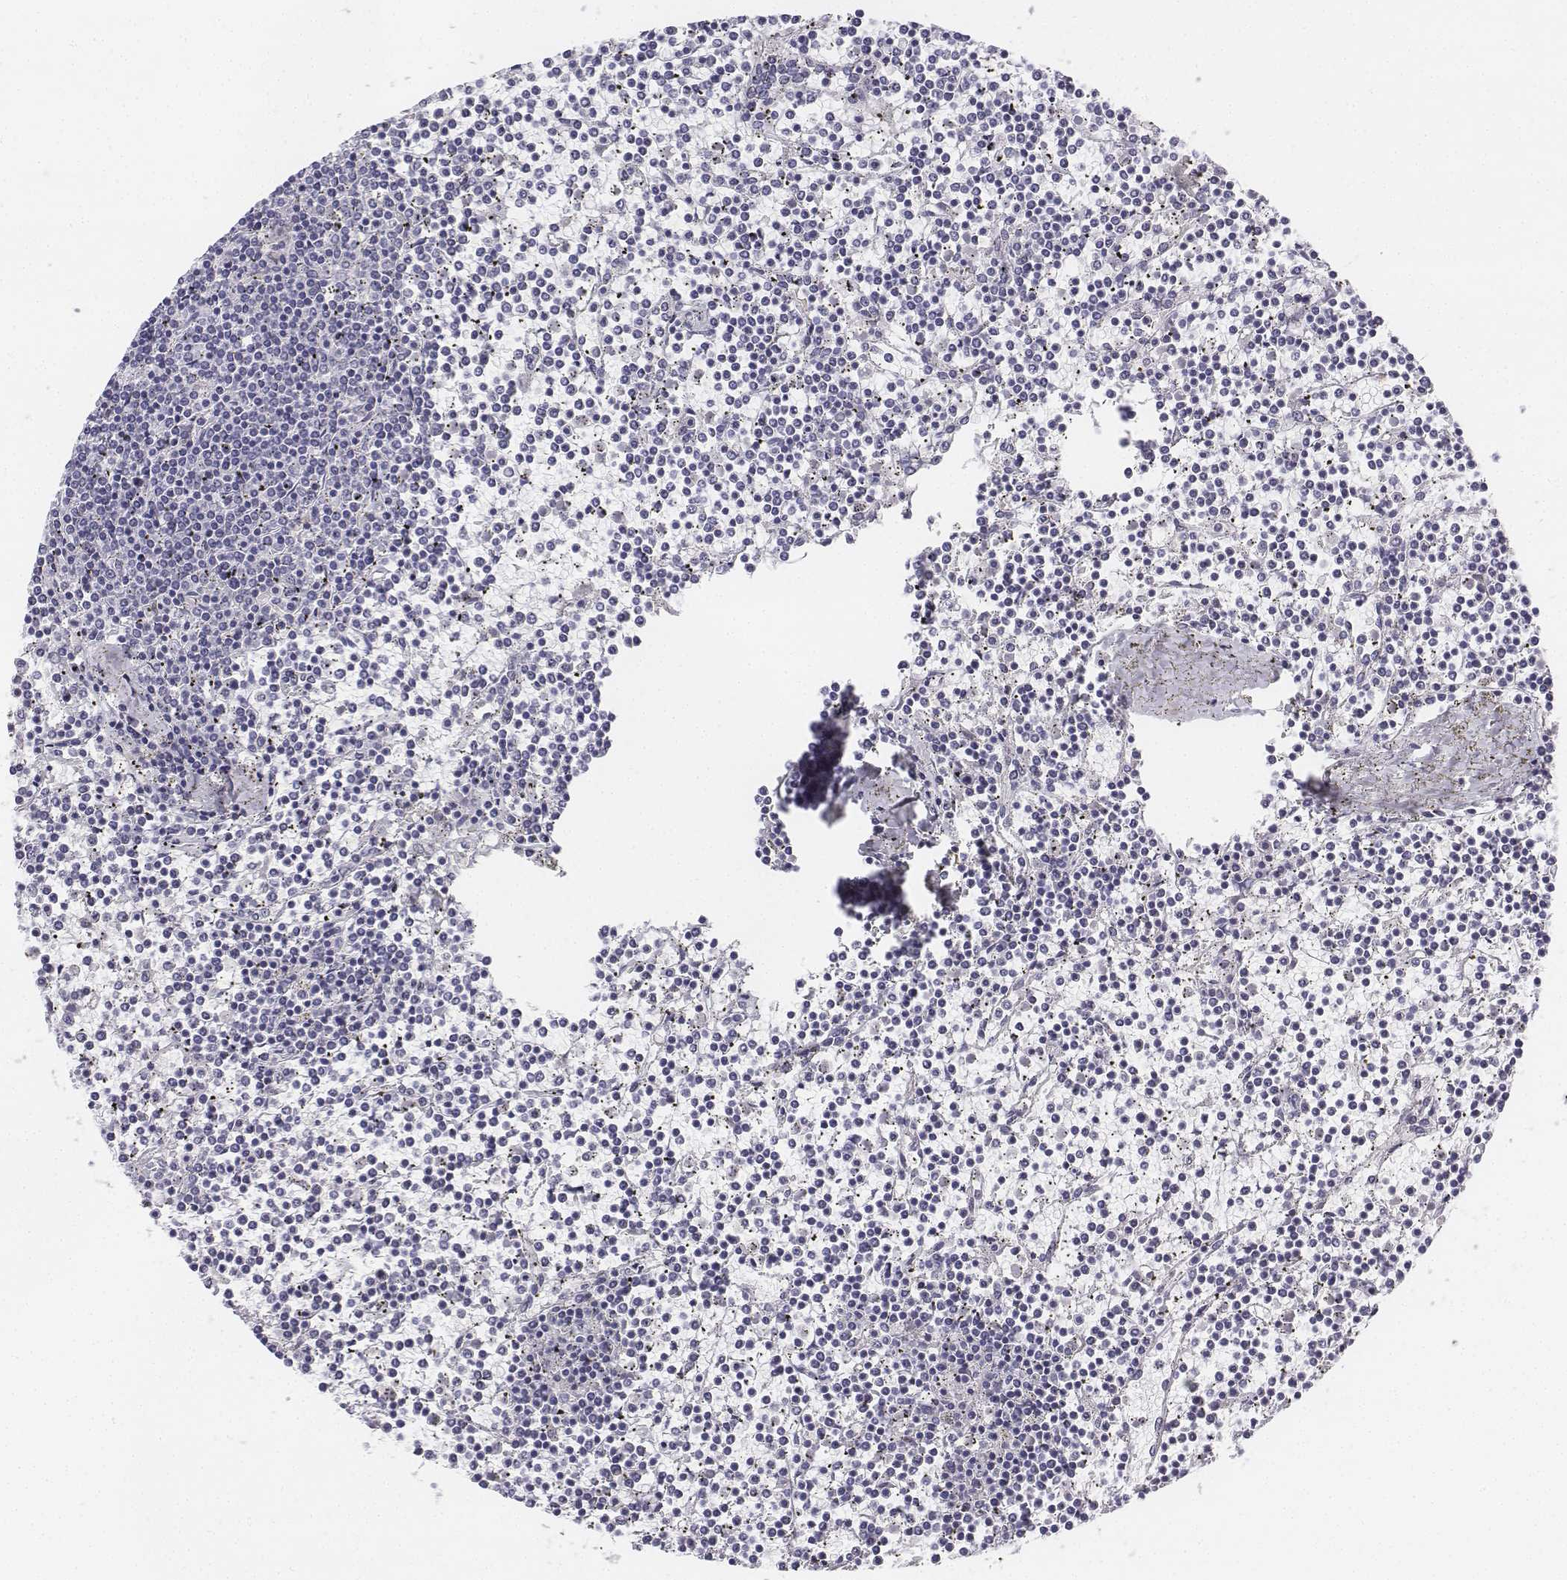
{"staining": {"intensity": "negative", "quantity": "none", "location": "none"}, "tissue": "lymphoma", "cell_type": "Tumor cells", "image_type": "cancer", "snomed": [{"axis": "morphology", "description": "Malignant lymphoma, non-Hodgkin's type, Low grade"}, {"axis": "topography", "description": "Spleen"}], "caption": "DAB (3,3'-diaminobenzidine) immunohistochemical staining of human malignant lymphoma, non-Hodgkin's type (low-grade) shows no significant positivity in tumor cells.", "gene": "UCN2", "patient": {"sex": "female", "age": 19}}